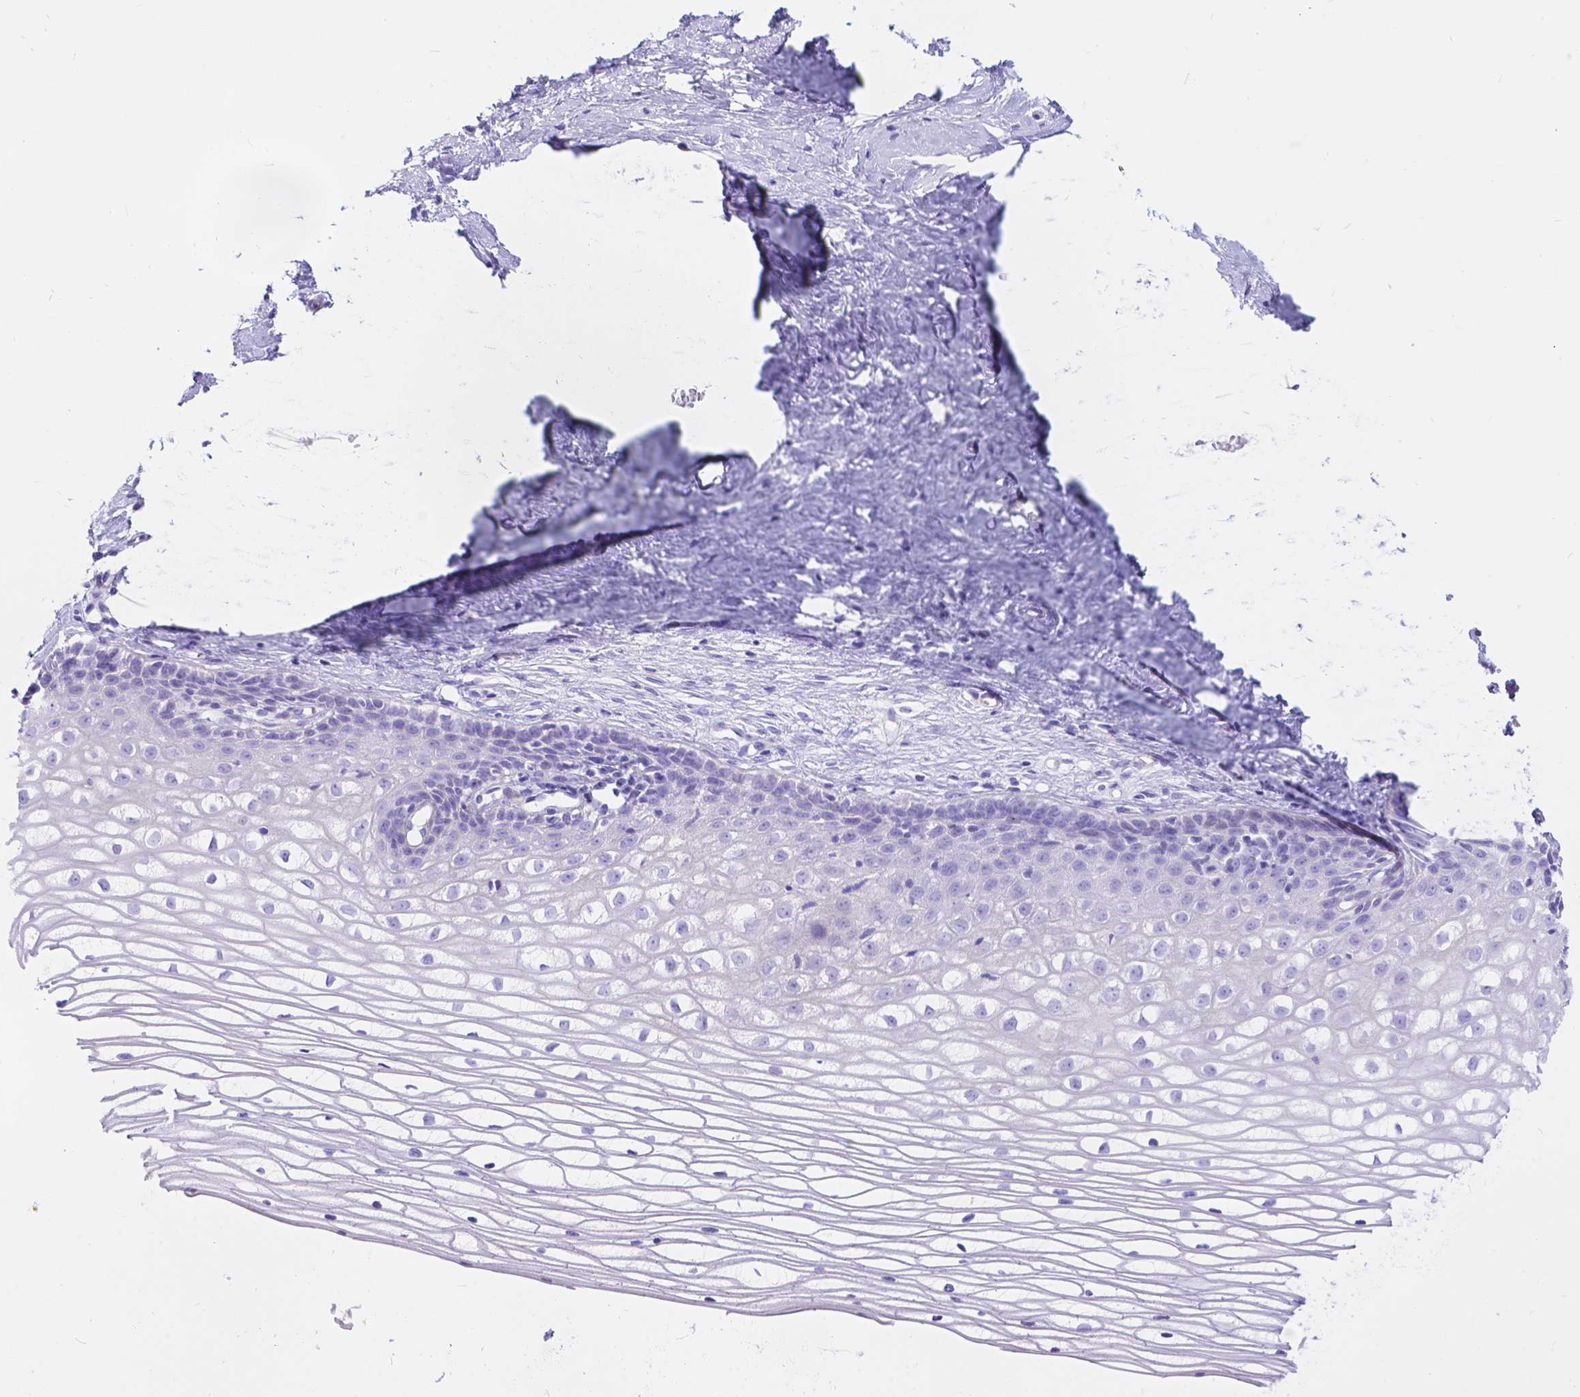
{"staining": {"intensity": "negative", "quantity": "none", "location": "none"}, "tissue": "cervix", "cell_type": "Glandular cells", "image_type": "normal", "snomed": [{"axis": "morphology", "description": "Normal tissue, NOS"}, {"axis": "topography", "description": "Cervix"}], "caption": "Immunohistochemical staining of normal cervix shows no significant staining in glandular cells. The staining is performed using DAB (3,3'-diaminobenzidine) brown chromogen with nuclei counter-stained in using hematoxylin.", "gene": "KLHL10", "patient": {"sex": "female", "age": 40}}